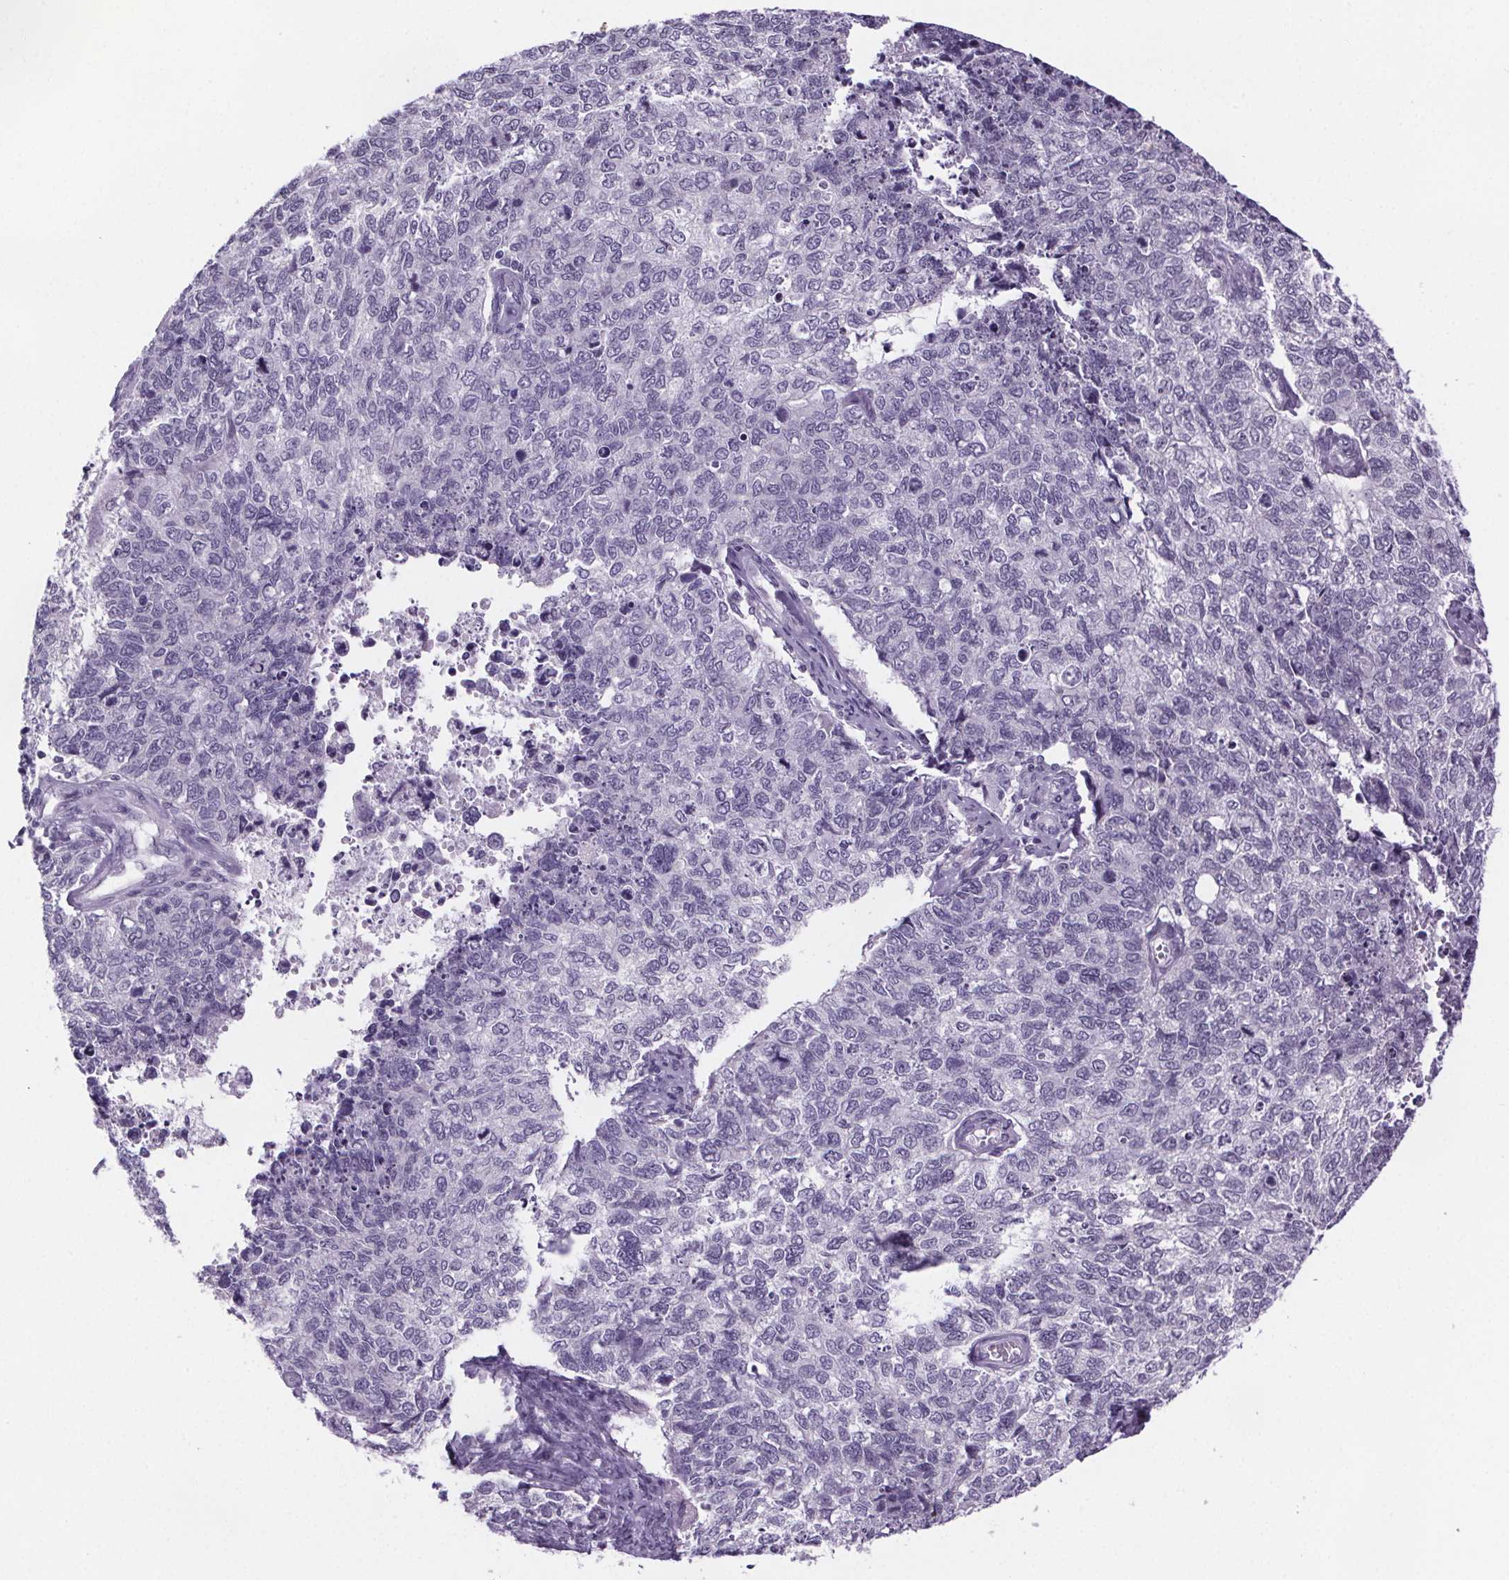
{"staining": {"intensity": "negative", "quantity": "none", "location": "none"}, "tissue": "cervical cancer", "cell_type": "Tumor cells", "image_type": "cancer", "snomed": [{"axis": "morphology", "description": "Adenocarcinoma, NOS"}, {"axis": "topography", "description": "Cervix"}], "caption": "Human cervical adenocarcinoma stained for a protein using IHC exhibits no expression in tumor cells.", "gene": "CUBN", "patient": {"sex": "female", "age": 63}}